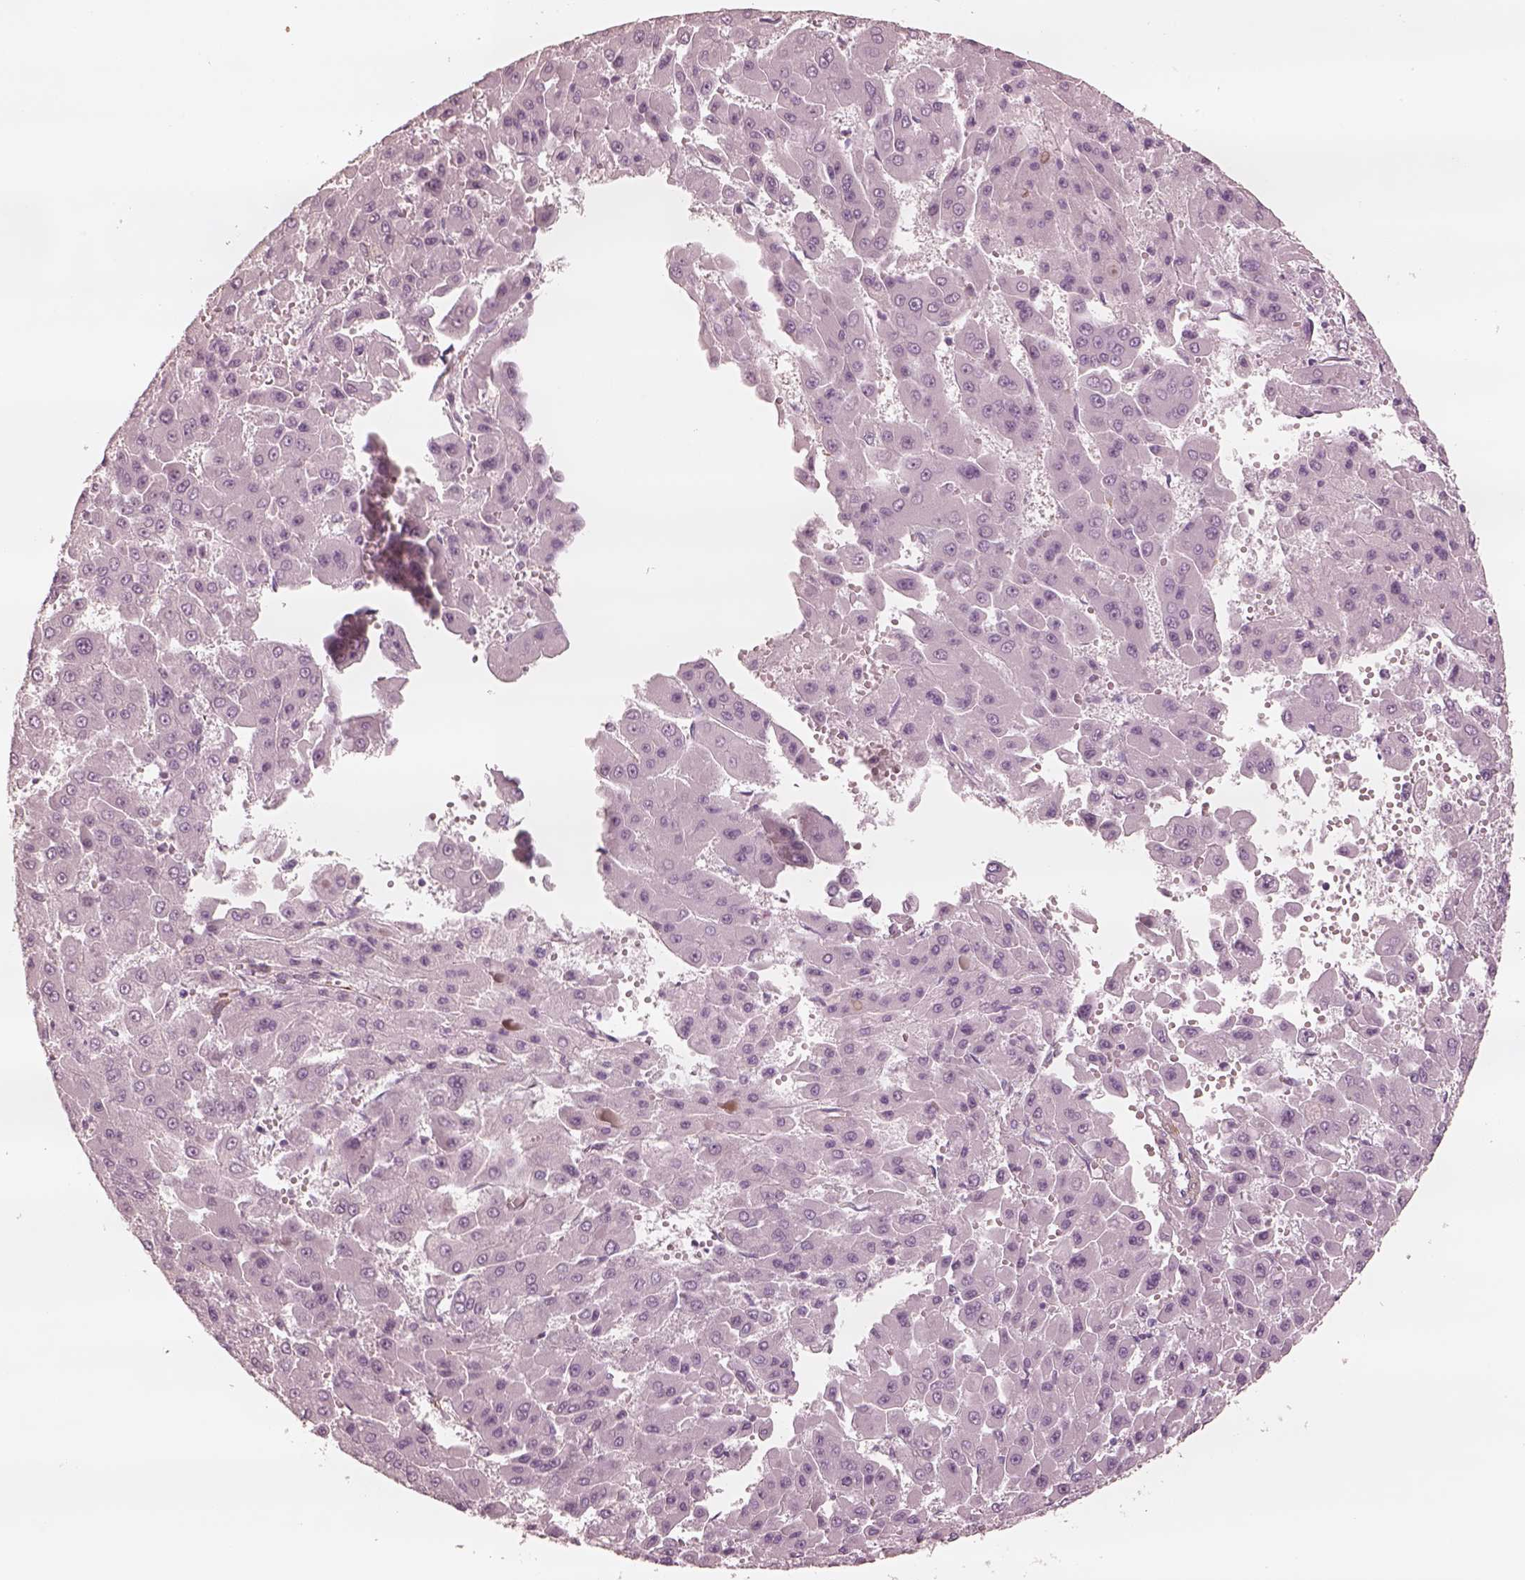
{"staining": {"intensity": "negative", "quantity": "none", "location": "none"}, "tissue": "liver cancer", "cell_type": "Tumor cells", "image_type": "cancer", "snomed": [{"axis": "morphology", "description": "Carcinoma, Hepatocellular, NOS"}, {"axis": "topography", "description": "Liver"}], "caption": "Histopathology image shows no protein staining in tumor cells of liver cancer (hepatocellular carcinoma) tissue.", "gene": "DNAAF9", "patient": {"sex": "male", "age": 78}}